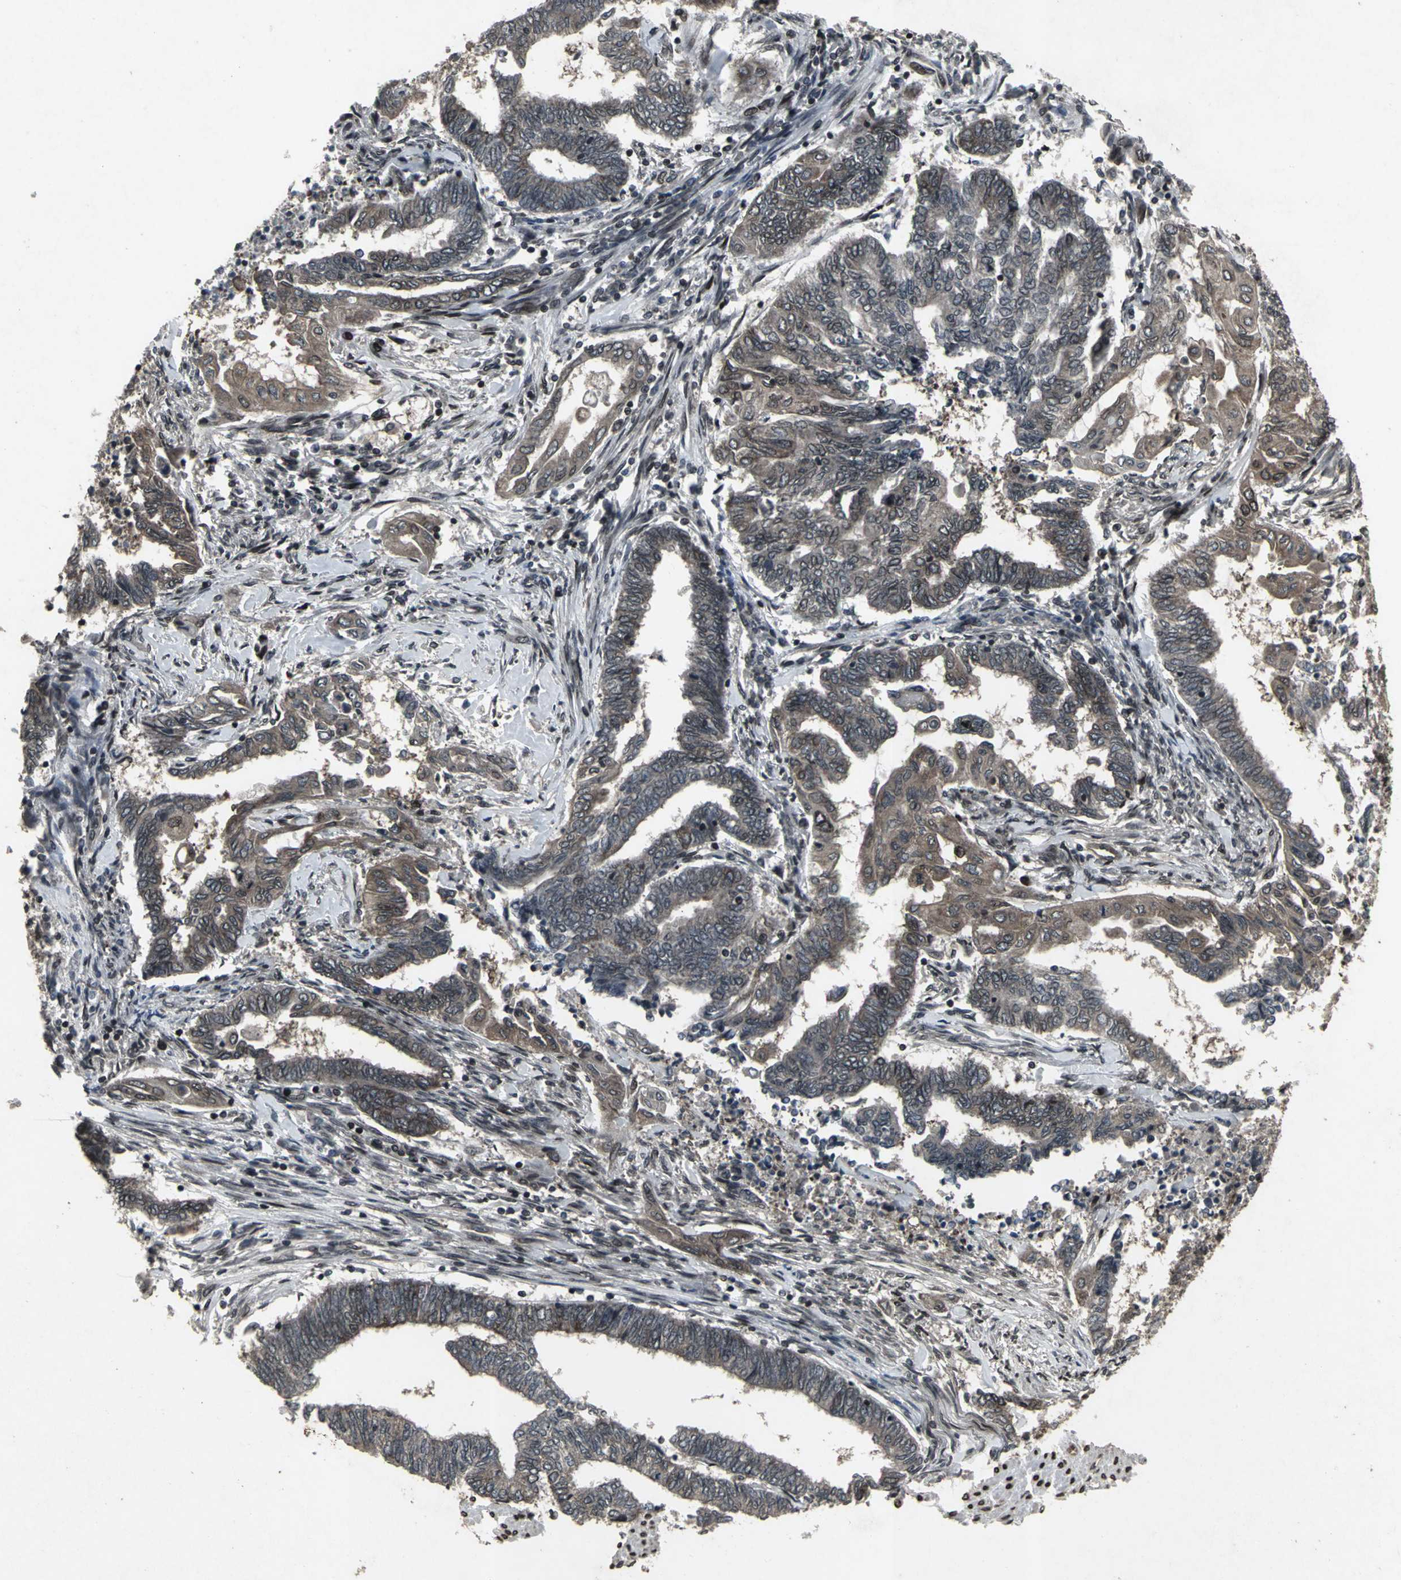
{"staining": {"intensity": "moderate", "quantity": ">75%", "location": "cytoplasmic/membranous"}, "tissue": "endometrial cancer", "cell_type": "Tumor cells", "image_type": "cancer", "snomed": [{"axis": "morphology", "description": "Adenocarcinoma, NOS"}, {"axis": "topography", "description": "Uterus"}, {"axis": "topography", "description": "Endometrium"}], "caption": "The photomicrograph exhibits staining of endometrial cancer, revealing moderate cytoplasmic/membranous protein staining (brown color) within tumor cells.", "gene": "SH2B3", "patient": {"sex": "female", "age": 70}}